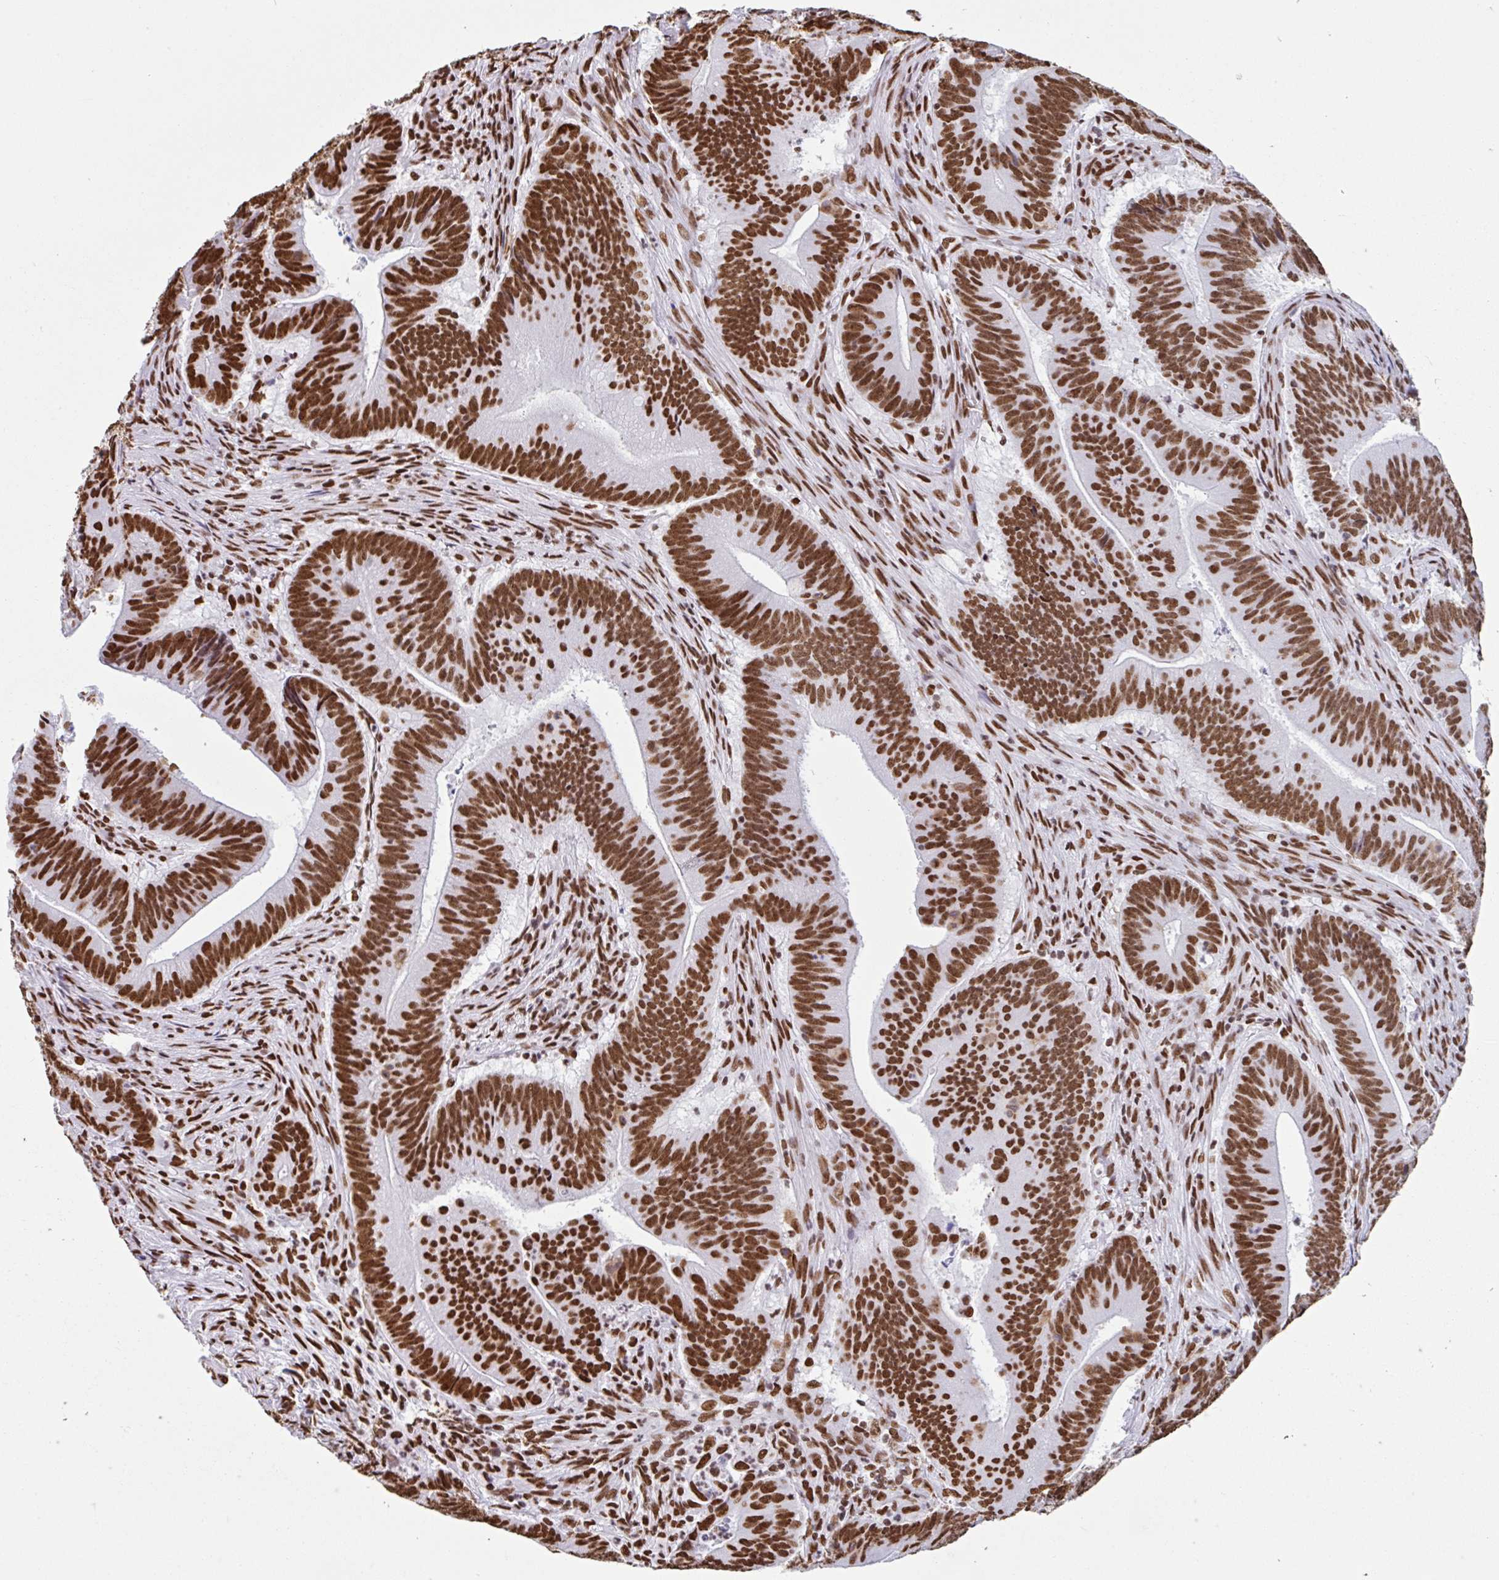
{"staining": {"intensity": "strong", "quantity": ">75%", "location": "nuclear"}, "tissue": "colorectal cancer", "cell_type": "Tumor cells", "image_type": "cancer", "snomed": [{"axis": "morphology", "description": "Adenocarcinoma, NOS"}, {"axis": "topography", "description": "Colon"}], "caption": "Protein staining demonstrates strong nuclear positivity in approximately >75% of tumor cells in adenocarcinoma (colorectal). The protein is shown in brown color, while the nuclei are stained blue.", "gene": "KHDRBS1", "patient": {"sex": "female", "age": 87}}